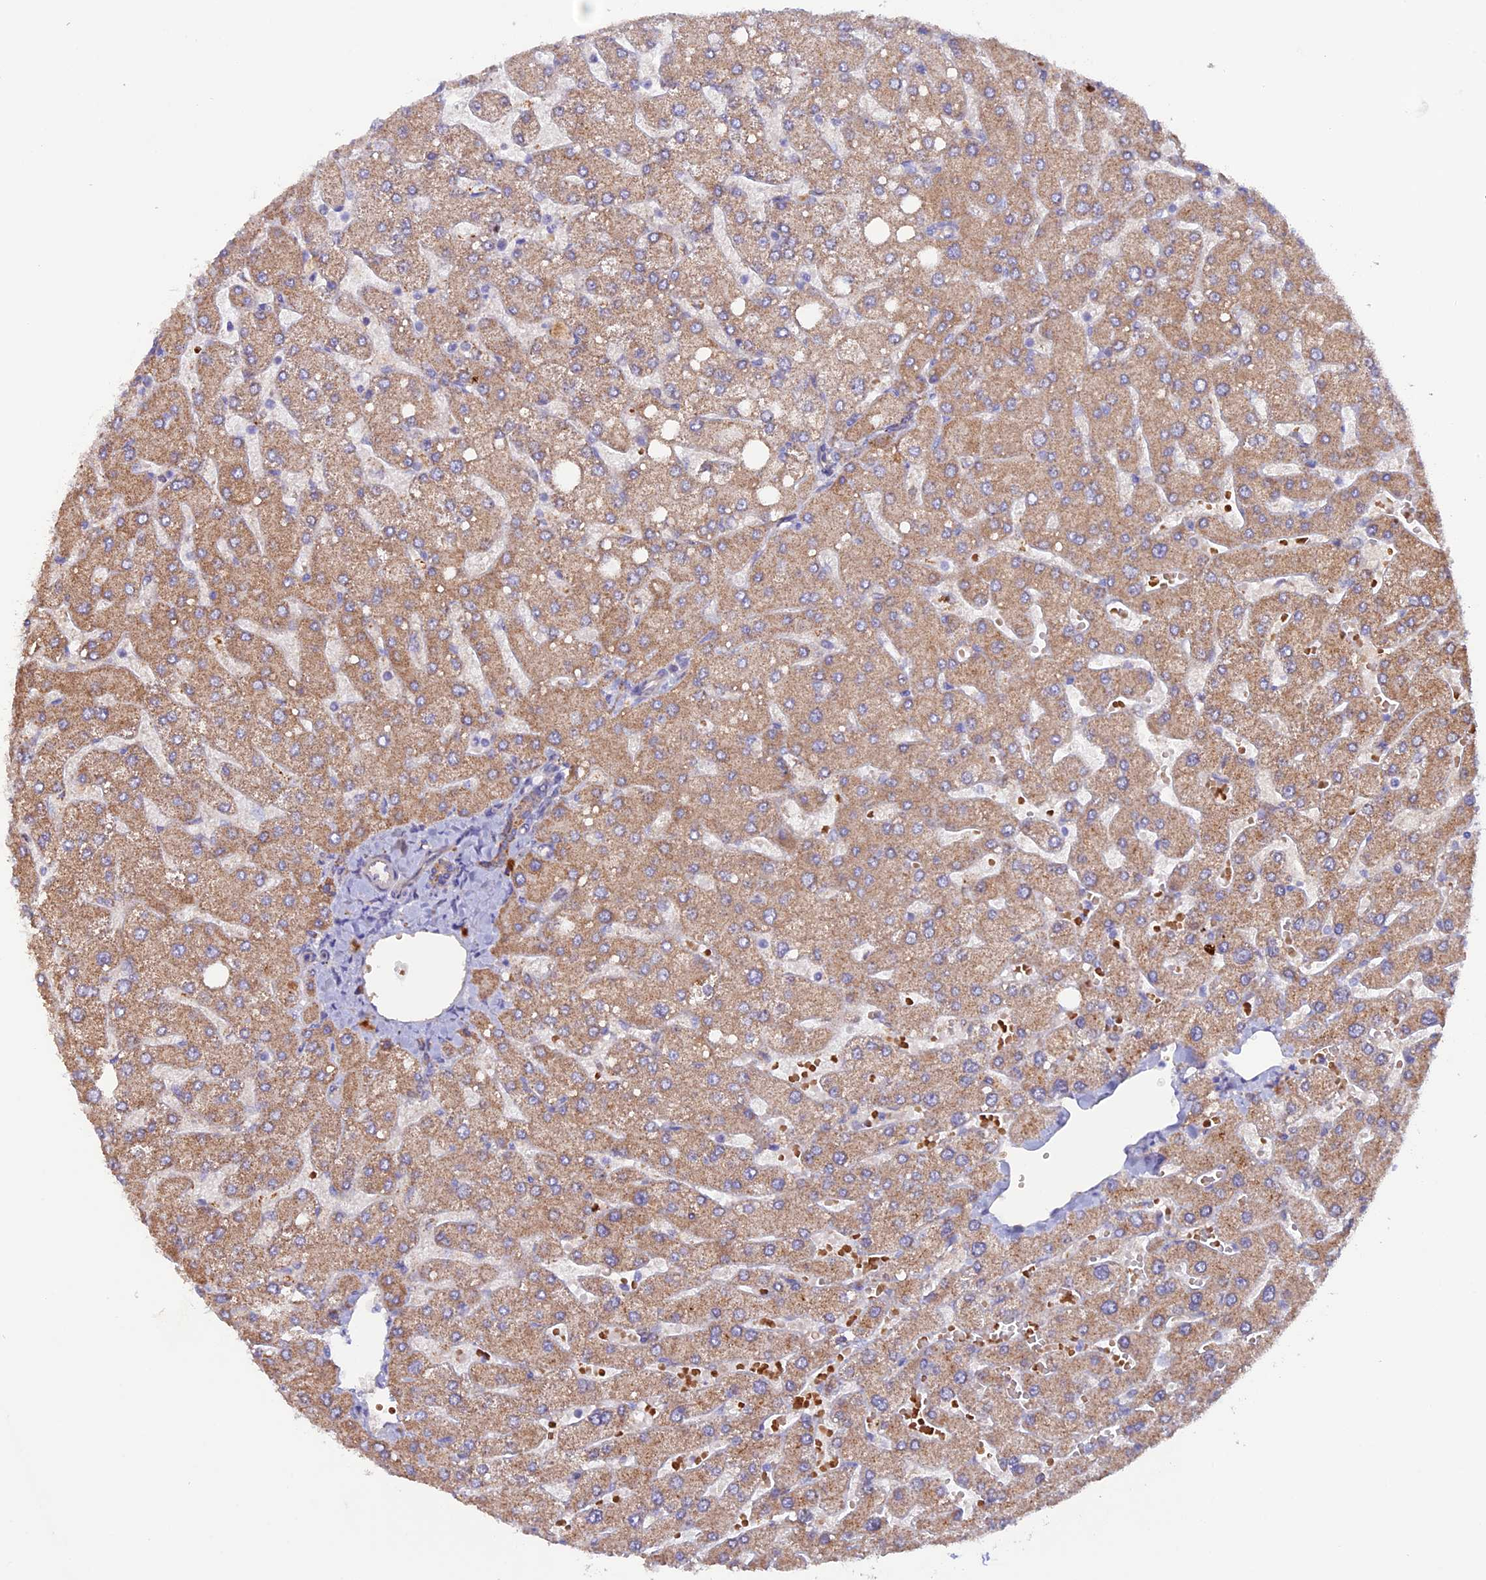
{"staining": {"intensity": "moderate", "quantity": ">75%", "location": "cytoplasmic/membranous"}, "tissue": "liver", "cell_type": "Cholangiocytes", "image_type": "normal", "snomed": [{"axis": "morphology", "description": "Normal tissue, NOS"}, {"axis": "topography", "description": "Liver"}], "caption": "A photomicrograph of human liver stained for a protein reveals moderate cytoplasmic/membranous brown staining in cholangiocytes. (DAB IHC, brown staining for protein, blue staining for nuclei).", "gene": "DUS3L", "patient": {"sex": "male", "age": 55}}